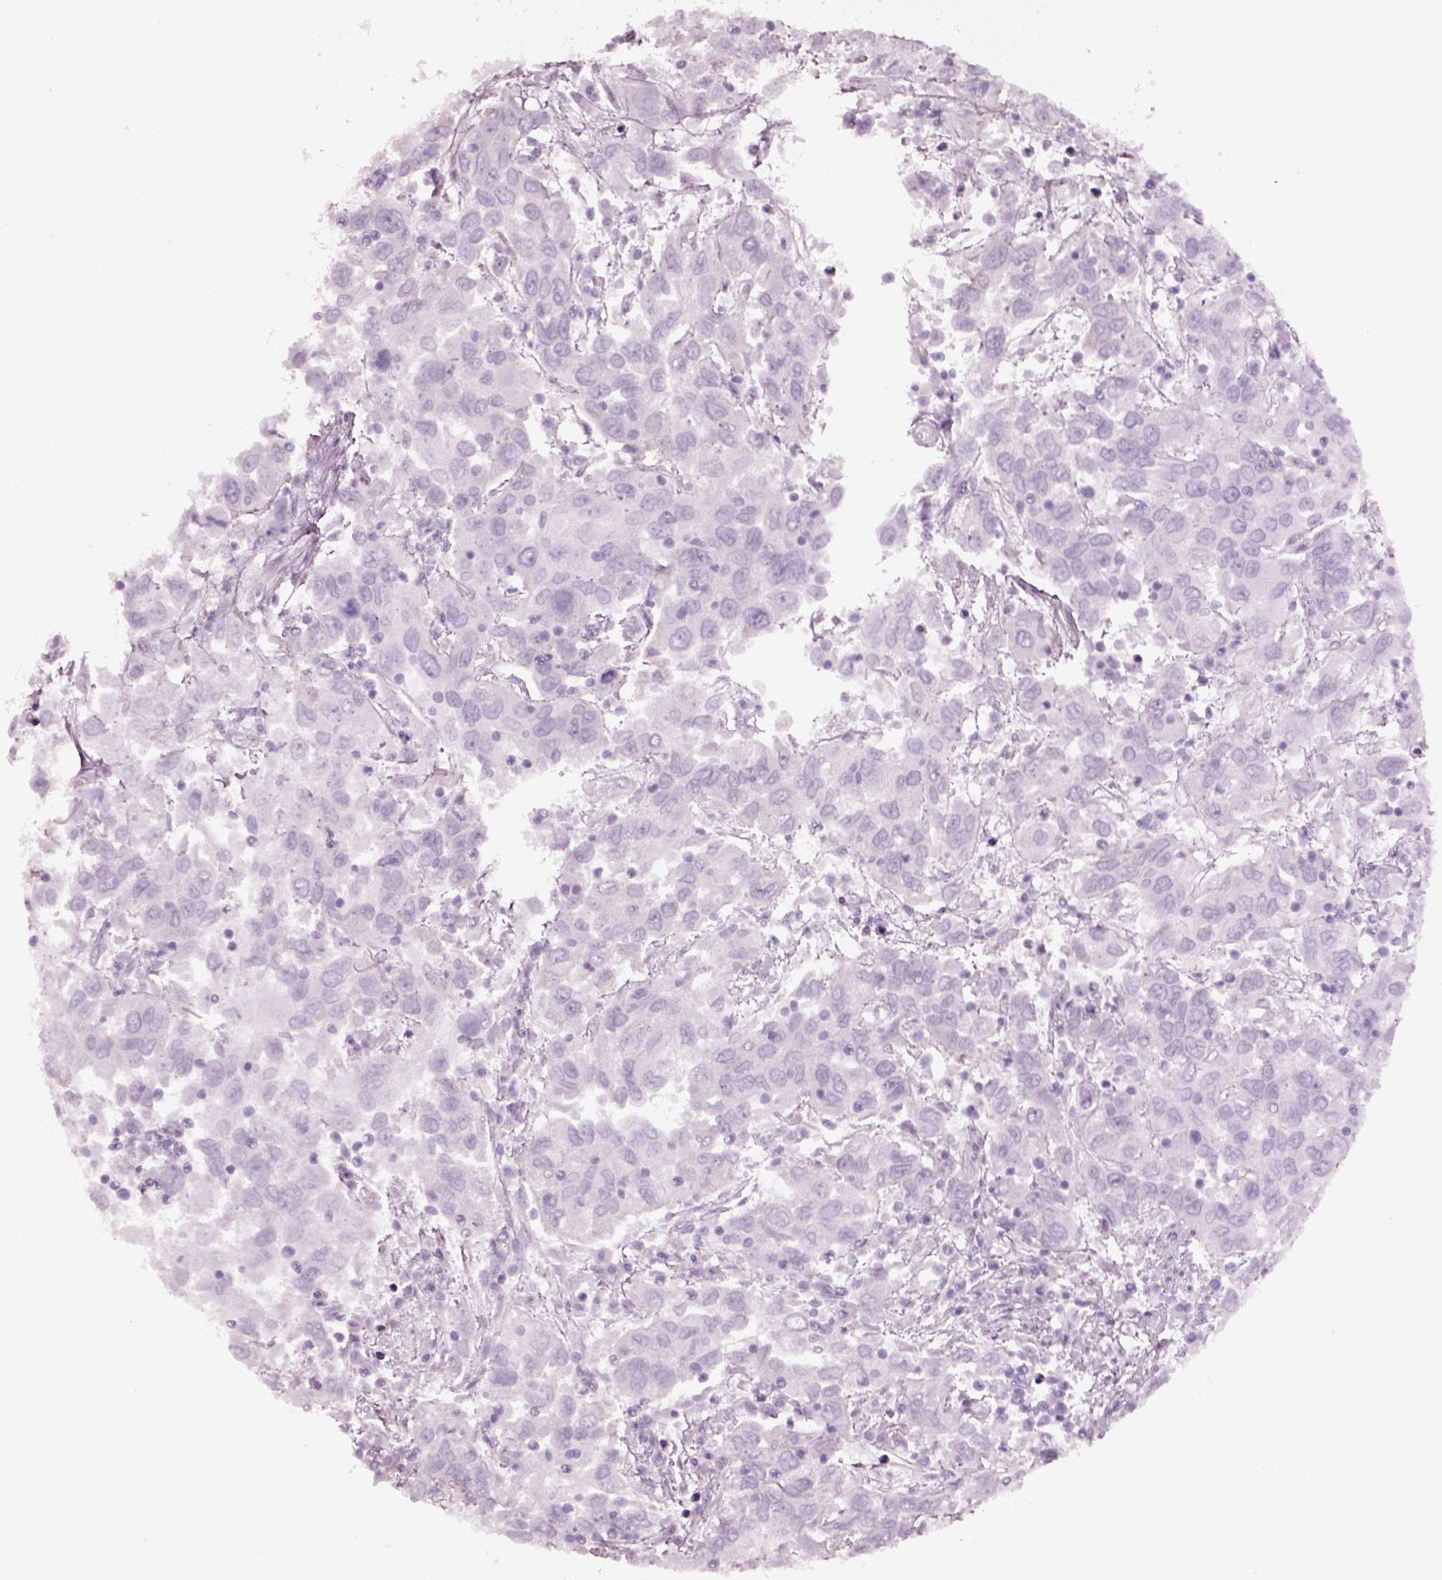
{"staining": {"intensity": "negative", "quantity": "none", "location": "none"}, "tissue": "urothelial cancer", "cell_type": "Tumor cells", "image_type": "cancer", "snomed": [{"axis": "morphology", "description": "Urothelial carcinoma, High grade"}, {"axis": "topography", "description": "Urinary bladder"}], "caption": "The immunohistochemistry image has no significant expression in tumor cells of urothelial carcinoma (high-grade) tissue.", "gene": "SPATA6L", "patient": {"sex": "male", "age": 76}}